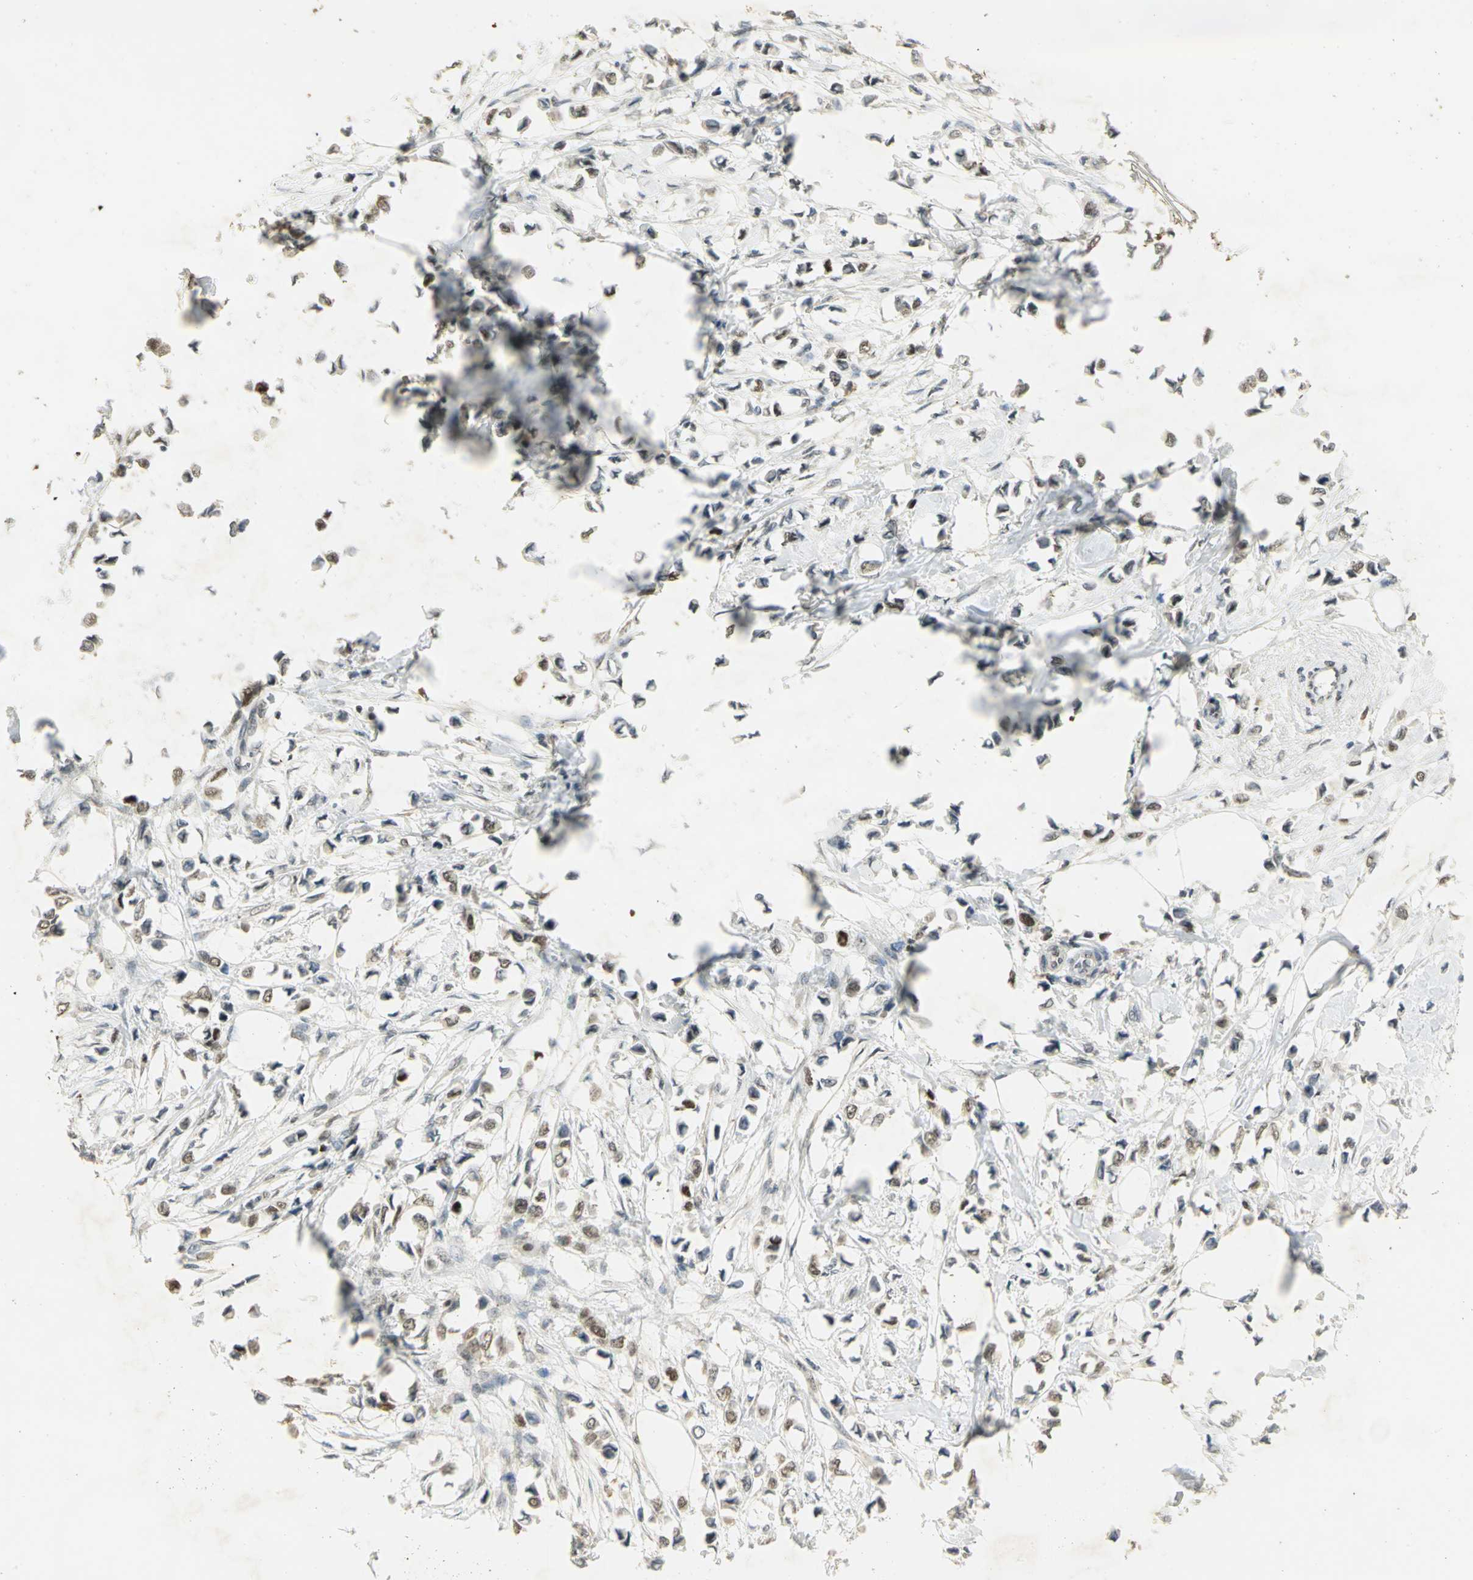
{"staining": {"intensity": "moderate", "quantity": "25%-75%", "location": "nuclear"}, "tissue": "breast cancer", "cell_type": "Tumor cells", "image_type": "cancer", "snomed": [{"axis": "morphology", "description": "Lobular carcinoma"}, {"axis": "topography", "description": "Breast"}], "caption": "Human lobular carcinoma (breast) stained with a protein marker shows moderate staining in tumor cells.", "gene": "AK6", "patient": {"sex": "female", "age": 51}}